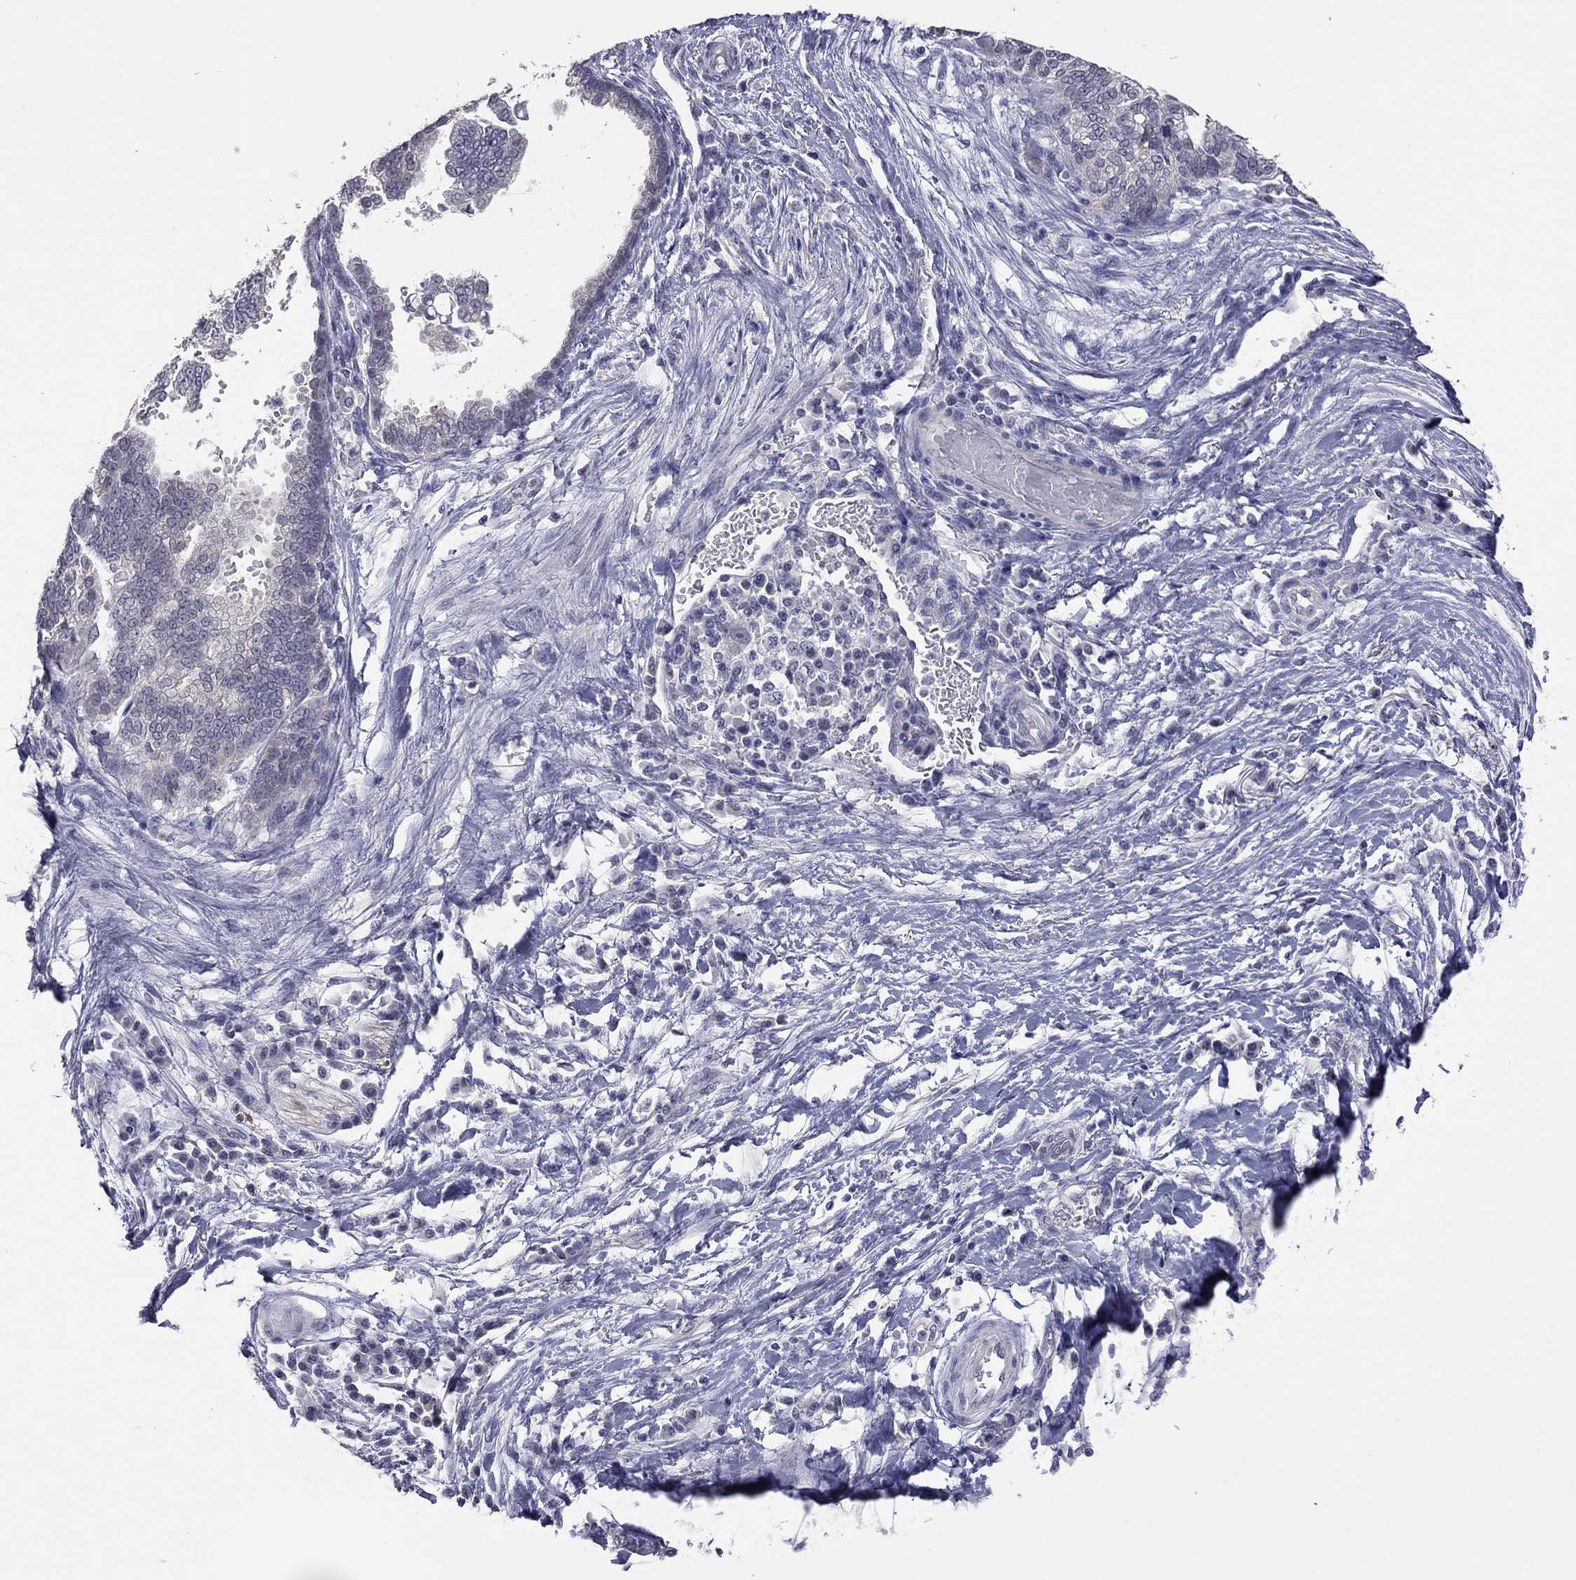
{"staining": {"intensity": "negative", "quantity": "none", "location": "none"}, "tissue": "stomach cancer", "cell_type": "Tumor cells", "image_type": "cancer", "snomed": [{"axis": "morphology", "description": "Adenocarcinoma, NOS"}, {"axis": "topography", "description": "Stomach"}], "caption": "Tumor cells show no significant protein positivity in stomach adenocarcinoma.", "gene": "HYLS1", "patient": {"sex": "male", "age": 83}}